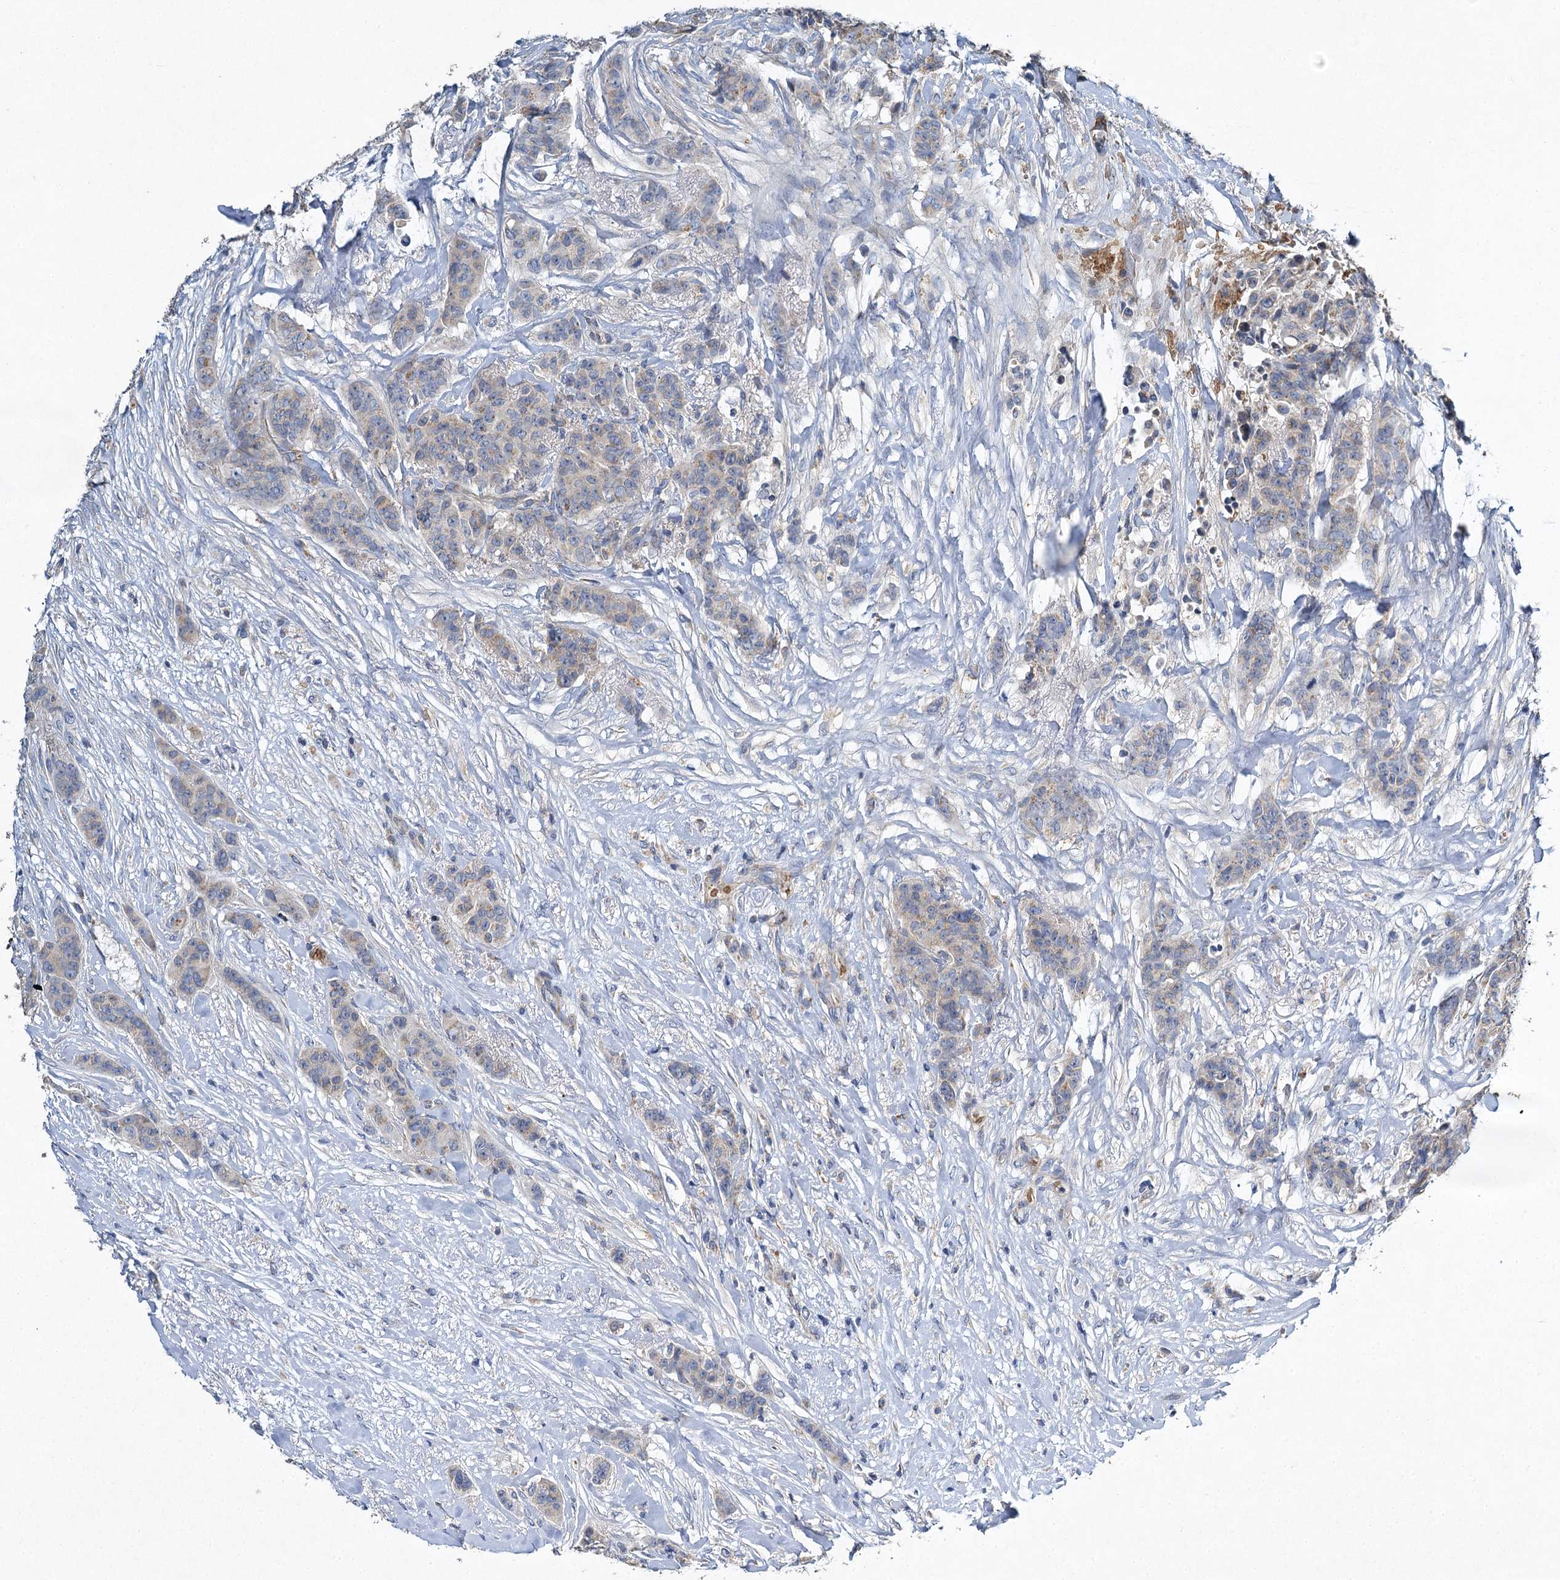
{"staining": {"intensity": "weak", "quantity": "<25%", "location": "cytoplasmic/membranous"}, "tissue": "breast cancer", "cell_type": "Tumor cells", "image_type": "cancer", "snomed": [{"axis": "morphology", "description": "Duct carcinoma"}, {"axis": "topography", "description": "Breast"}], "caption": "A micrograph of human invasive ductal carcinoma (breast) is negative for staining in tumor cells.", "gene": "BCS1L", "patient": {"sex": "female", "age": 40}}